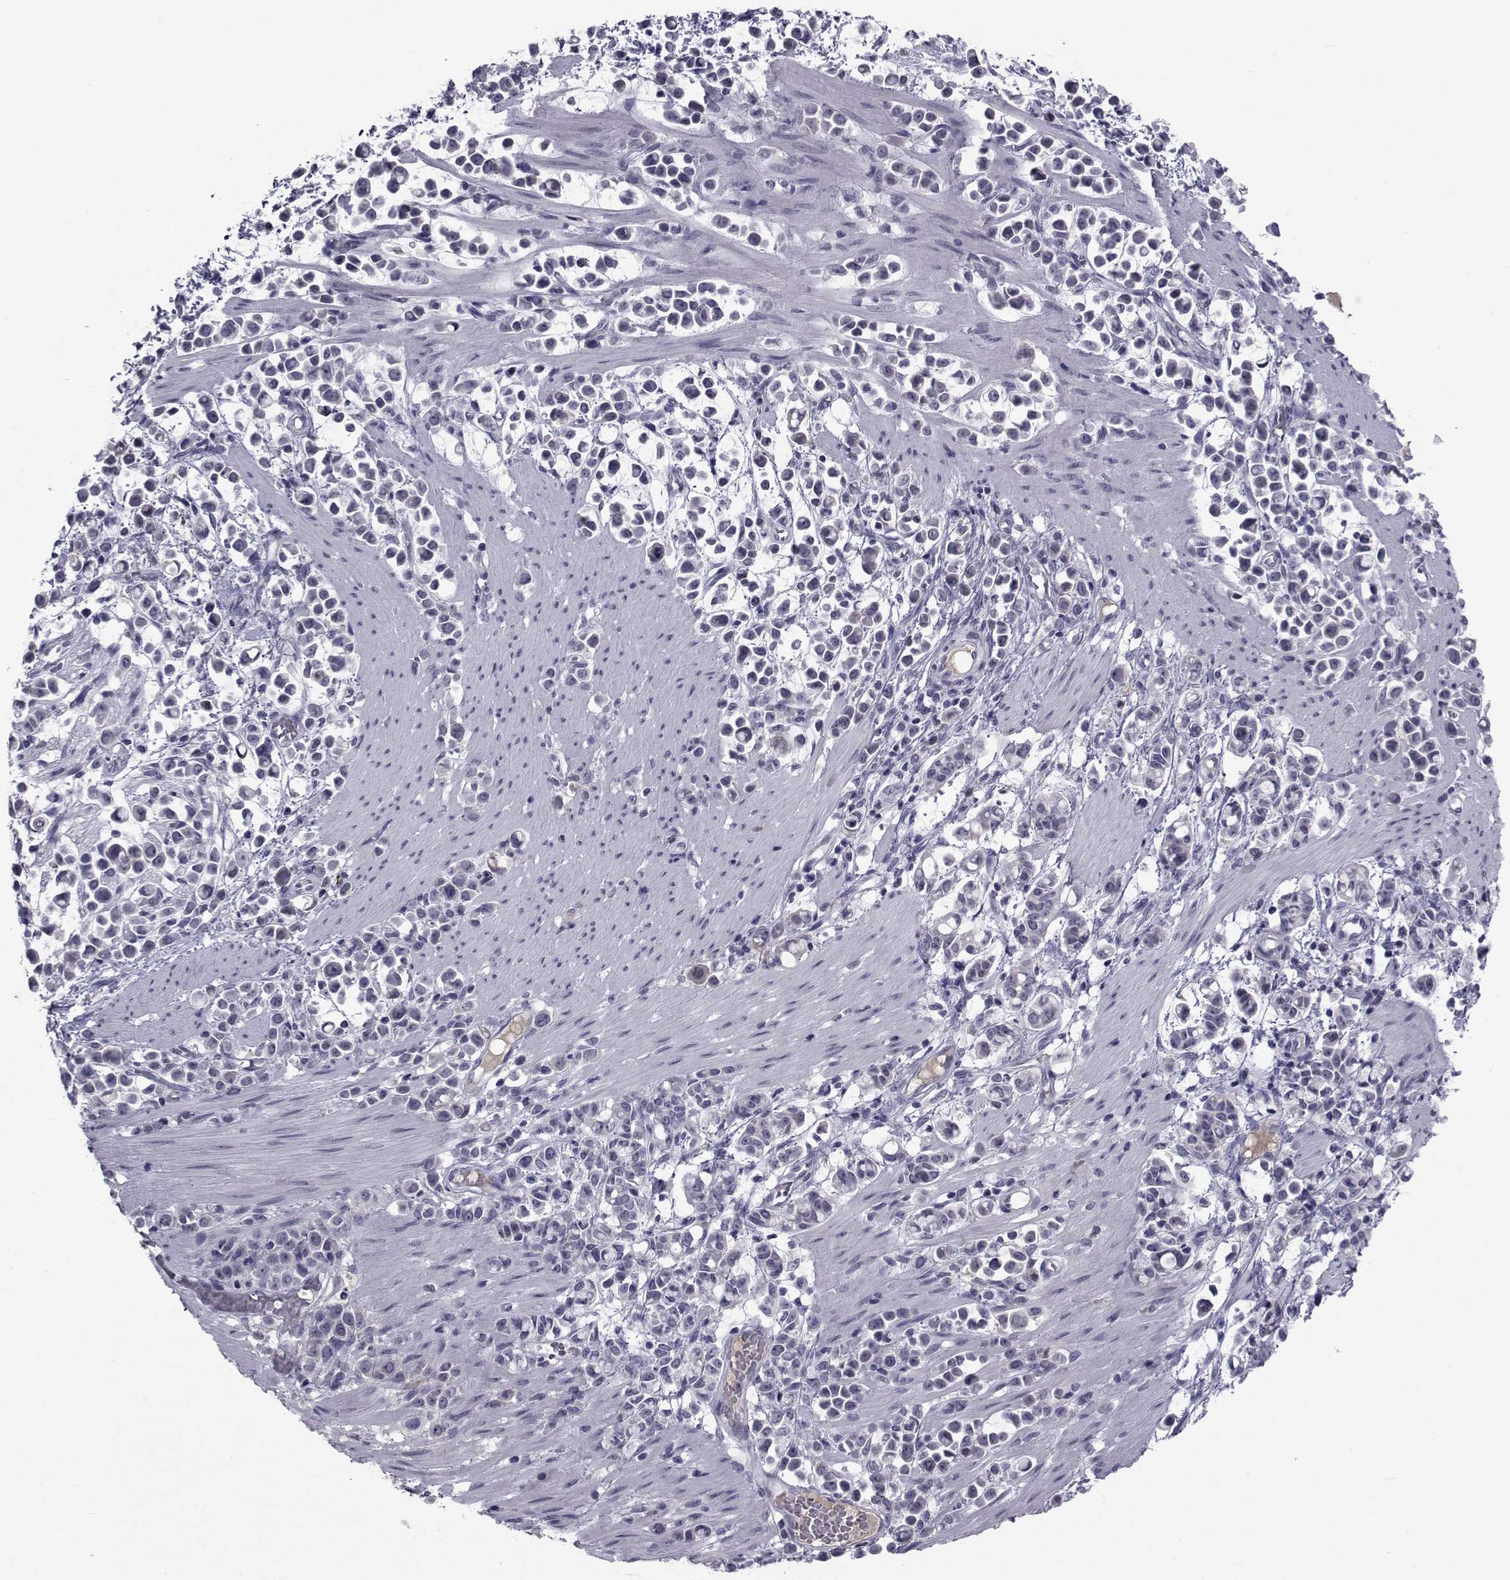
{"staining": {"intensity": "negative", "quantity": "none", "location": "none"}, "tissue": "stomach cancer", "cell_type": "Tumor cells", "image_type": "cancer", "snomed": [{"axis": "morphology", "description": "Adenocarcinoma, NOS"}, {"axis": "topography", "description": "Stomach"}], "caption": "Immunohistochemical staining of human stomach cancer reveals no significant staining in tumor cells.", "gene": "PAX2", "patient": {"sex": "male", "age": 82}}